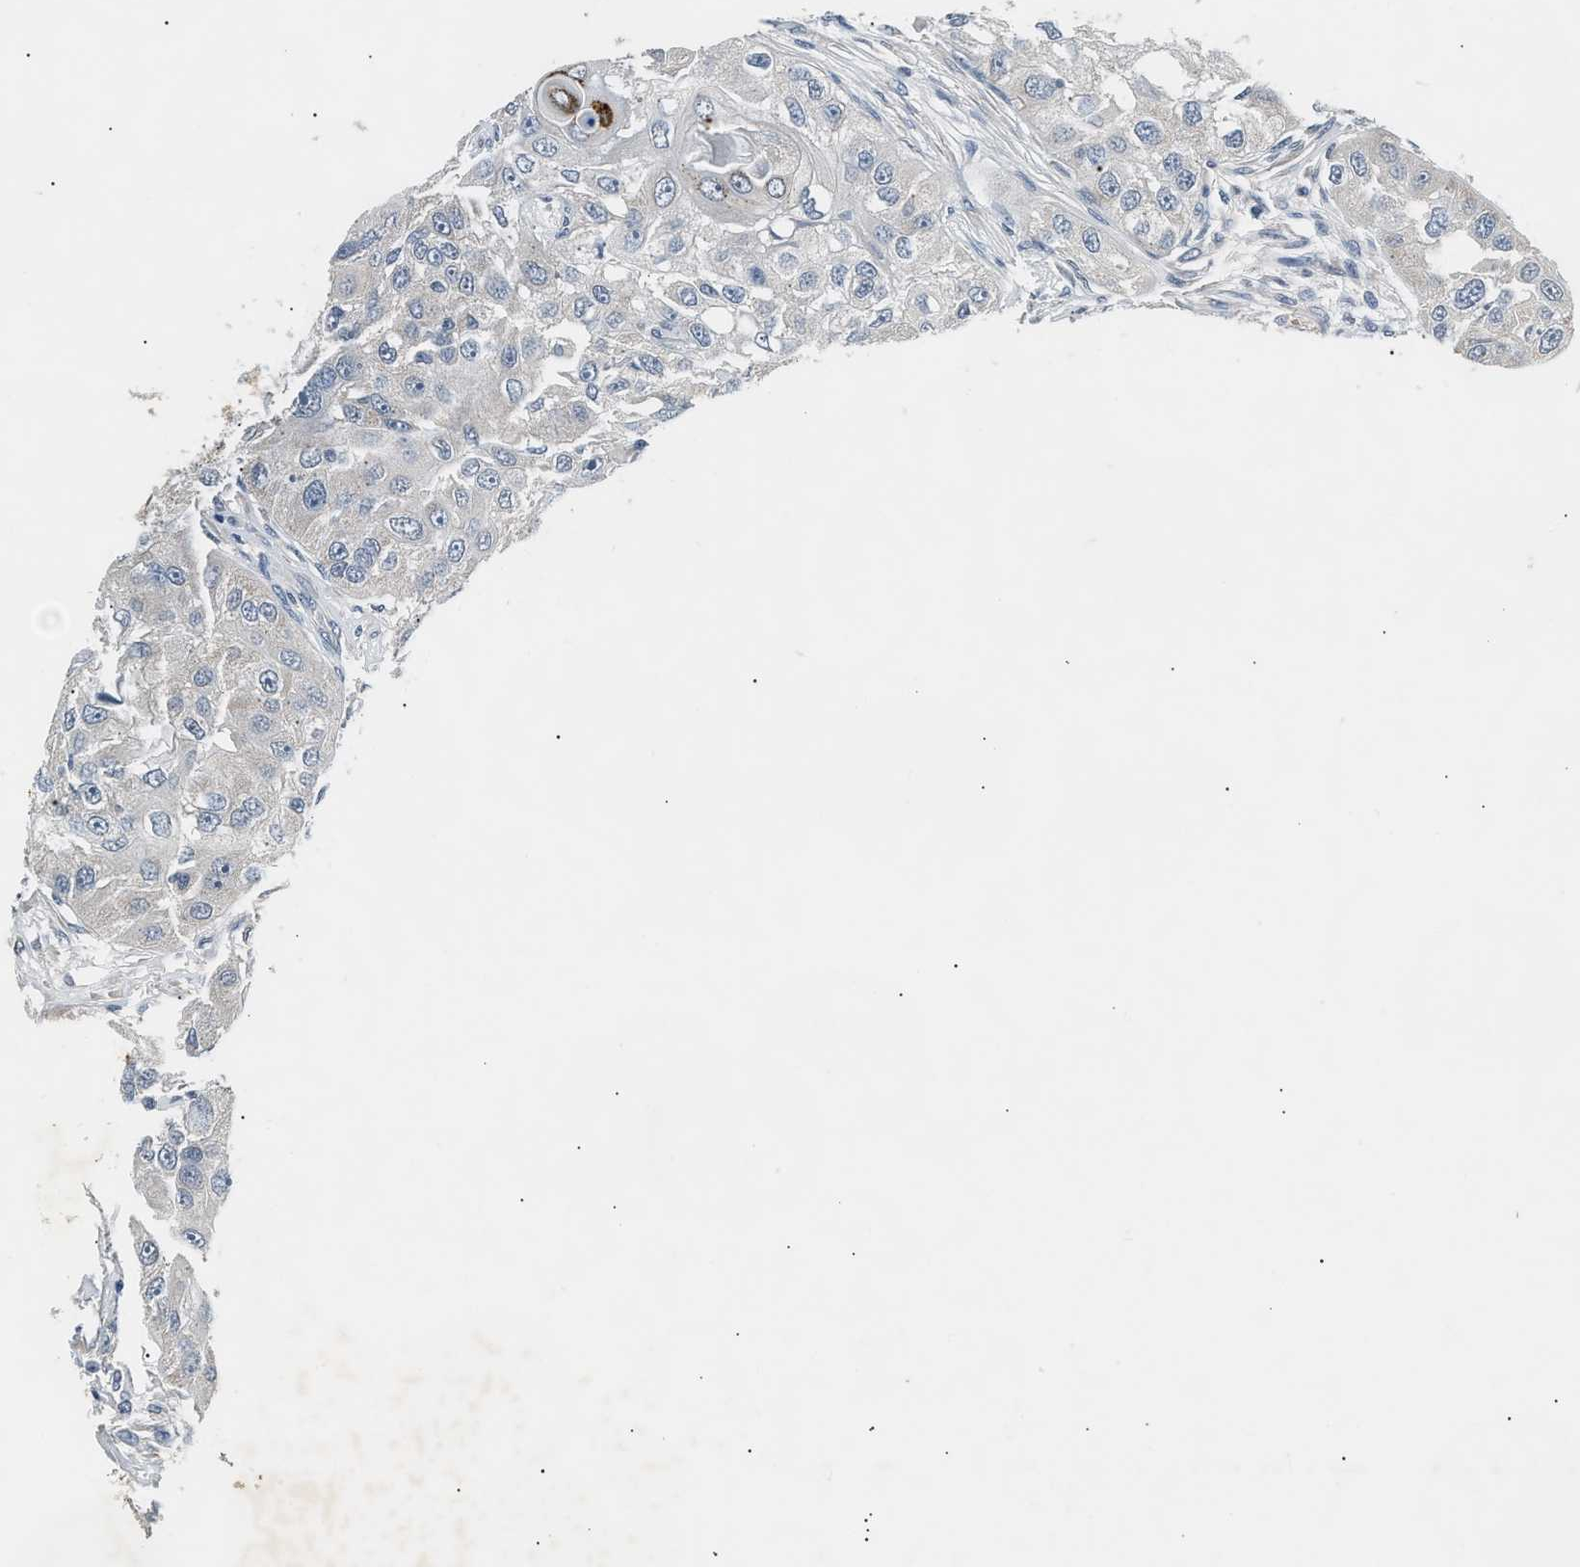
{"staining": {"intensity": "negative", "quantity": "none", "location": "none"}, "tissue": "head and neck cancer", "cell_type": "Tumor cells", "image_type": "cancer", "snomed": [{"axis": "morphology", "description": "Normal tissue, NOS"}, {"axis": "morphology", "description": "Squamous cell carcinoma, NOS"}, {"axis": "topography", "description": "Skeletal muscle"}, {"axis": "topography", "description": "Head-Neck"}], "caption": "There is no significant staining in tumor cells of squamous cell carcinoma (head and neck).", "gene": "INHA", "patient": {"sex": "male", "age": 51}}